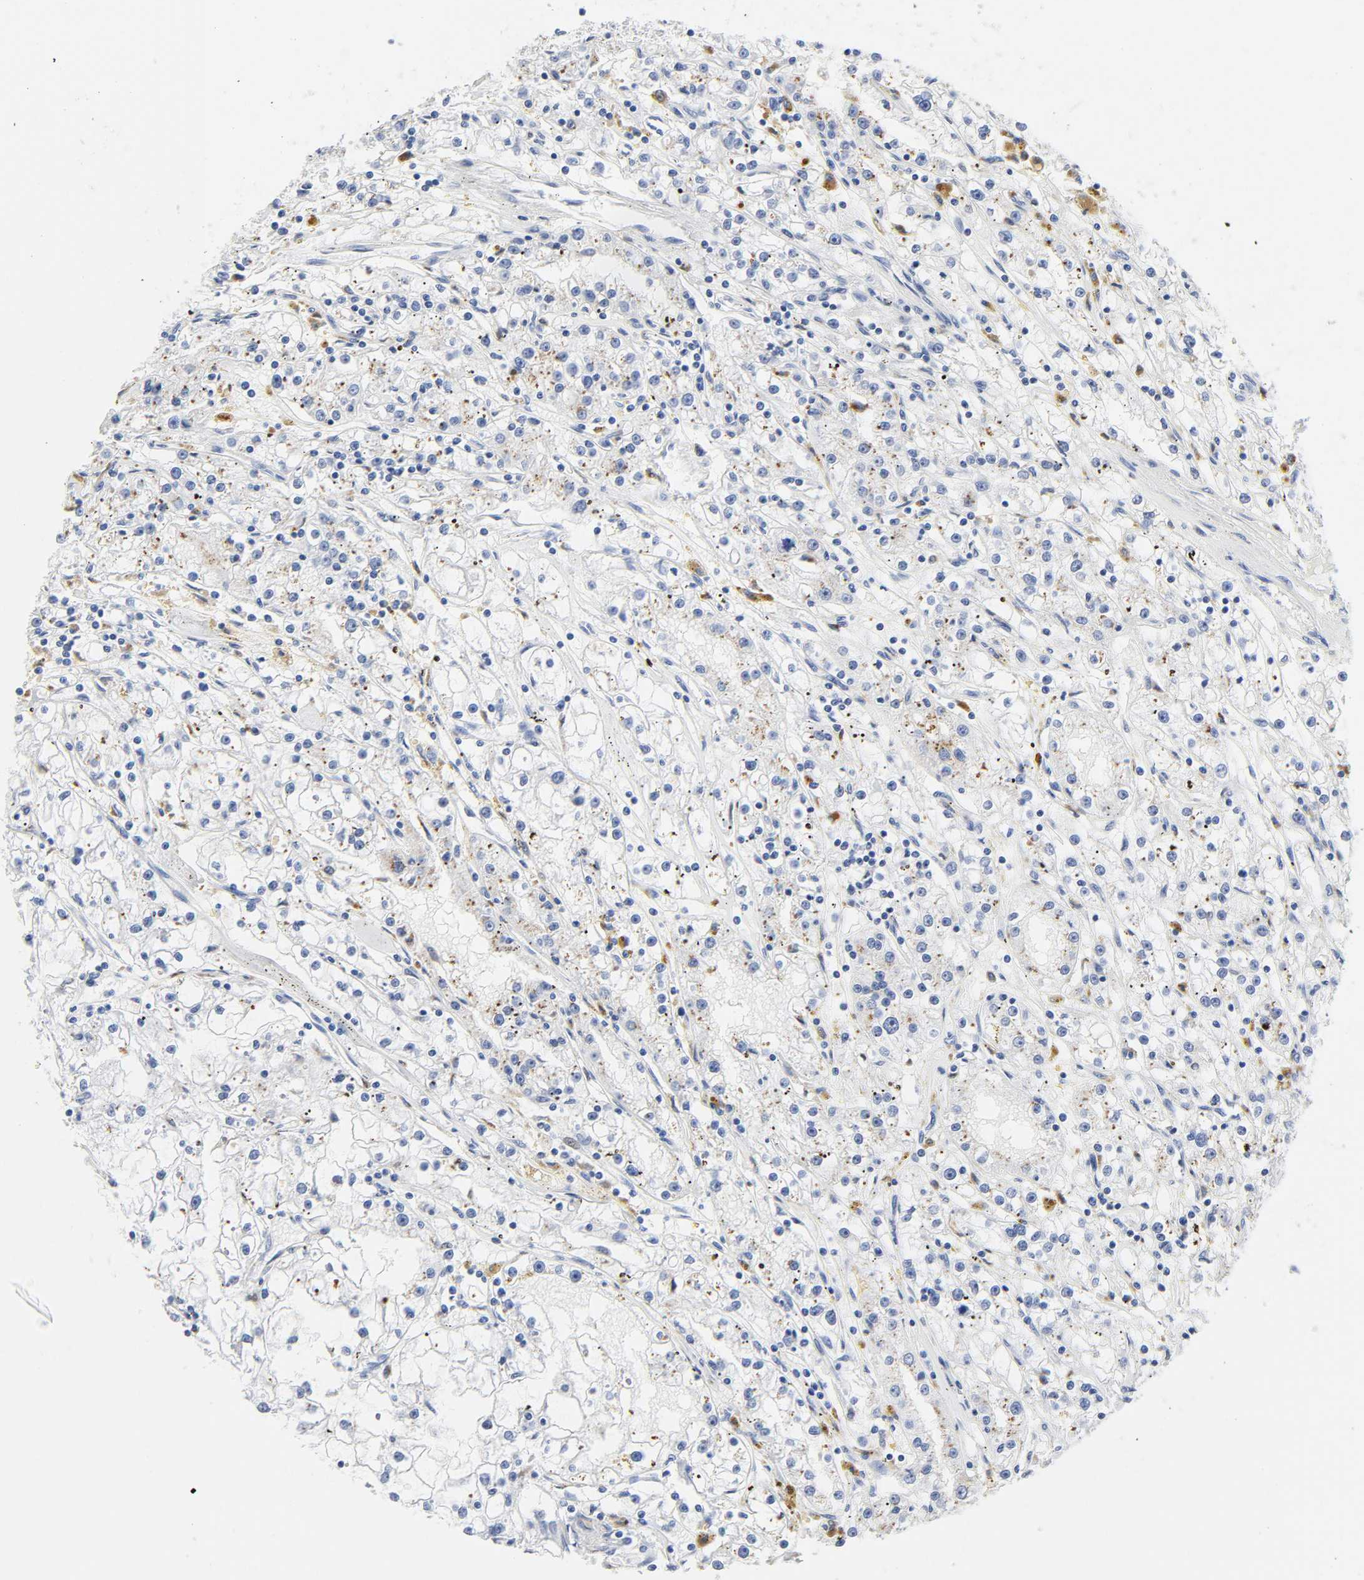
{"staining": {"intensity": "negative", "quantity": "none", "location": "none"}, "tissue": "renal cancer", "cell_type": "Tumor cells", "image_type": "cancer", "snomed": [{"axis": "morphology", "description": "Adenocarcinoma, NOS"}, {"axis": "topography", "description": "Kidney"}], "caption": "Immunohistochemical staining of renal cancer (adenocarcinoma) displays no significant staining in tumor cells. (Brightfield microscopy of DAB immunohistochemistry (IHC) at high magnification).", "gene": "PLP1", "patient": {"sex": "male", "age": 56}}